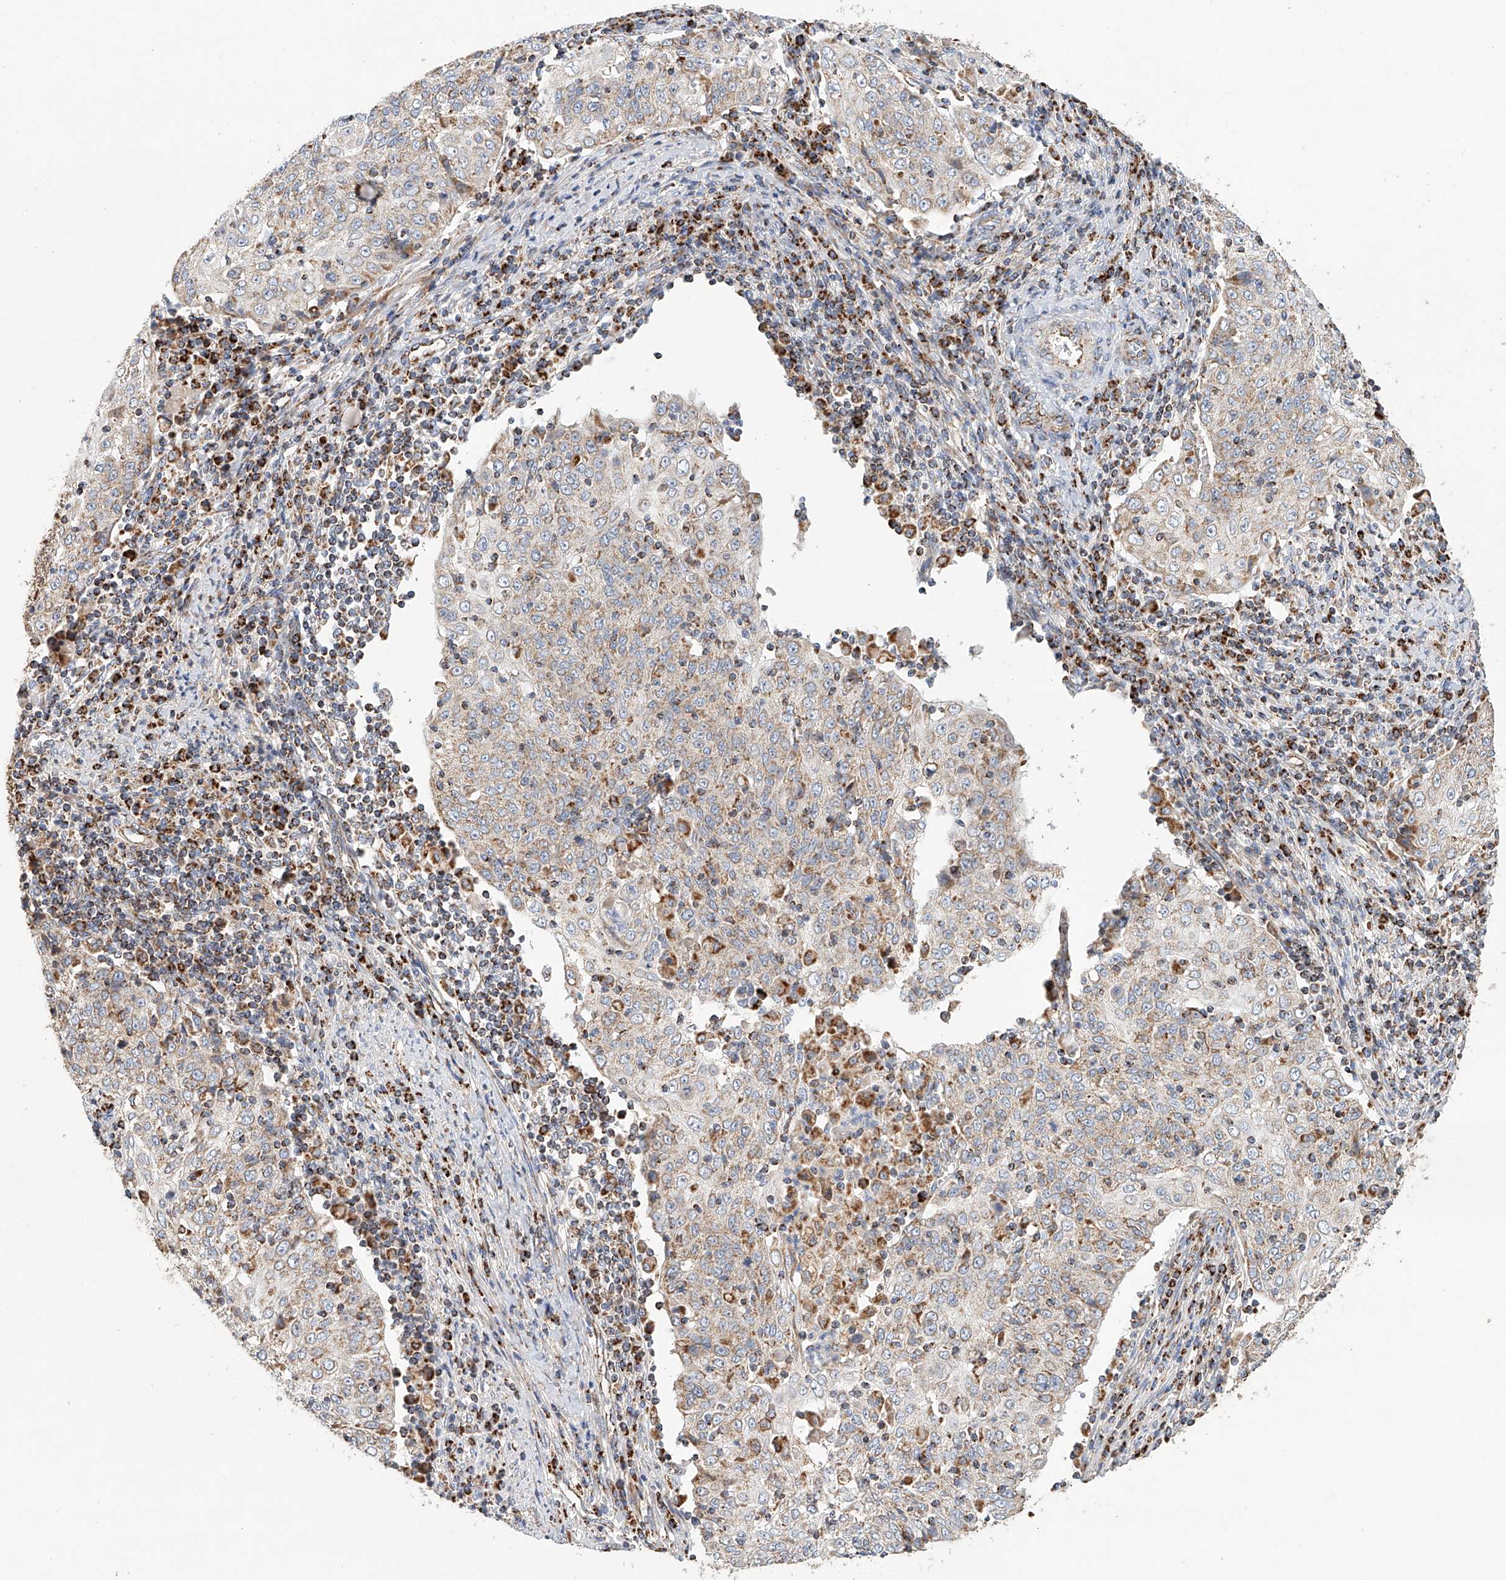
{"staining": {"intensity": "weak", "quantity": "<25%", "location": "cytoplasmic/membranous"}, "tissue": "cervical cancer", "cell_type": "Tumor cells", "image_type": "cancer", "snomed": [{"axis": "morphology", "description": "Squamous cell carcinoma, NOS"}, {"axis": "topography", "description": "Cervix"}], "caption": "Cervical cancer (squamous cell carcinoma) was stained to show a protein in brown. There is no significant expression in tumor cells.", "gene": "MCL1", "patient": {"sex": "female", "age": 48}}